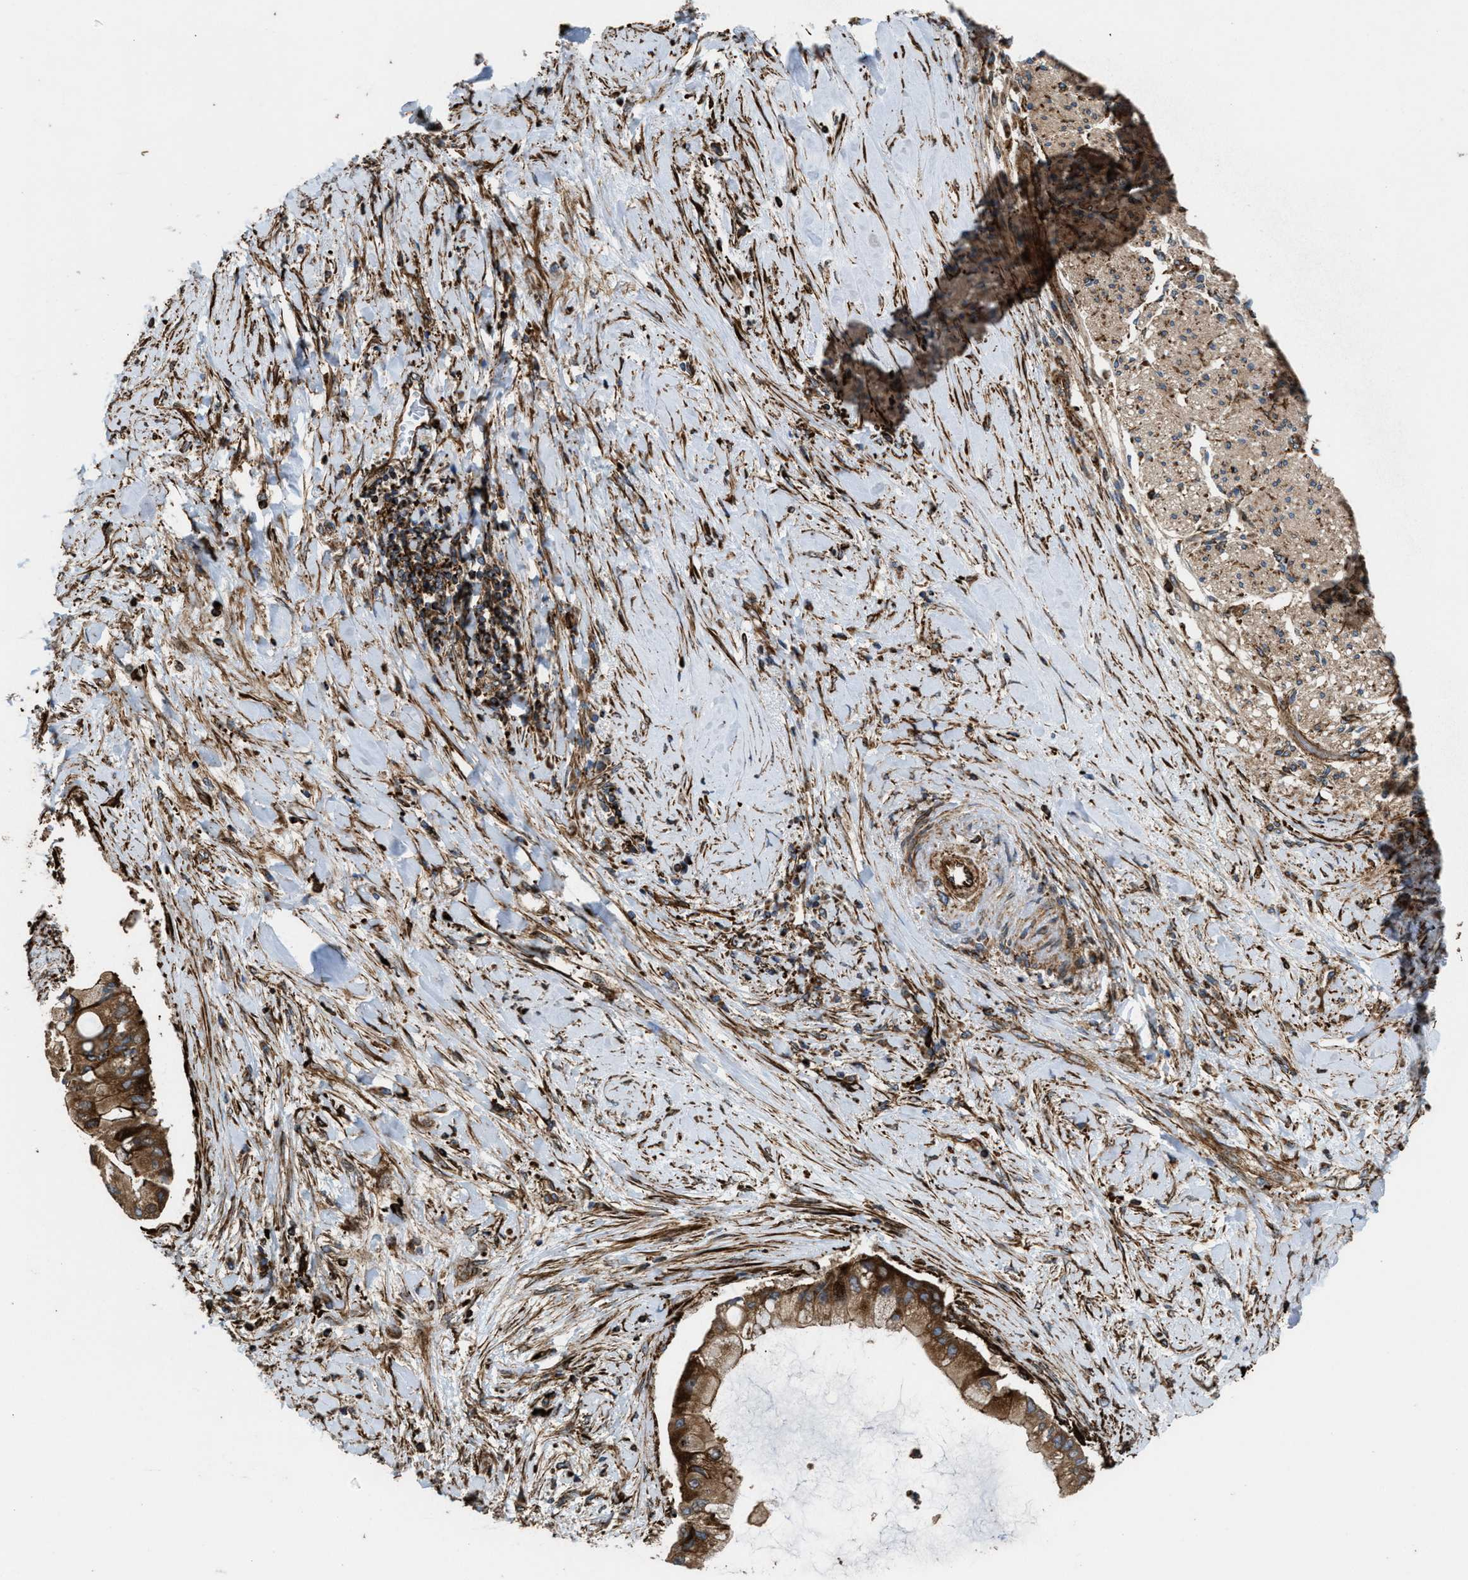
{"staining": {"intensity": "strong", "quantity": ">75%", "location": "cytoplasmic/membranous"}, "tissue": "liver cancer", "cell_type": "Tumor cells", "image_type": "cancer", "snomed": [{"axis": "morphology", "description": "Cholangiocarcinoma"}, {"axis": "topography", "description": "Liver"}], "caption": "IHC of cholangiocarcinoma (liver) displays high levels of strong cytoplasmic/membranous expression in about >75% of tumor cells. The staining is performed using DAB brown chromogen to label protein expression. The nuclei are counter-stained blue using hematoxylin.", "gene": "EGLN1", "patient": {"sex": "male", "age": 50}}